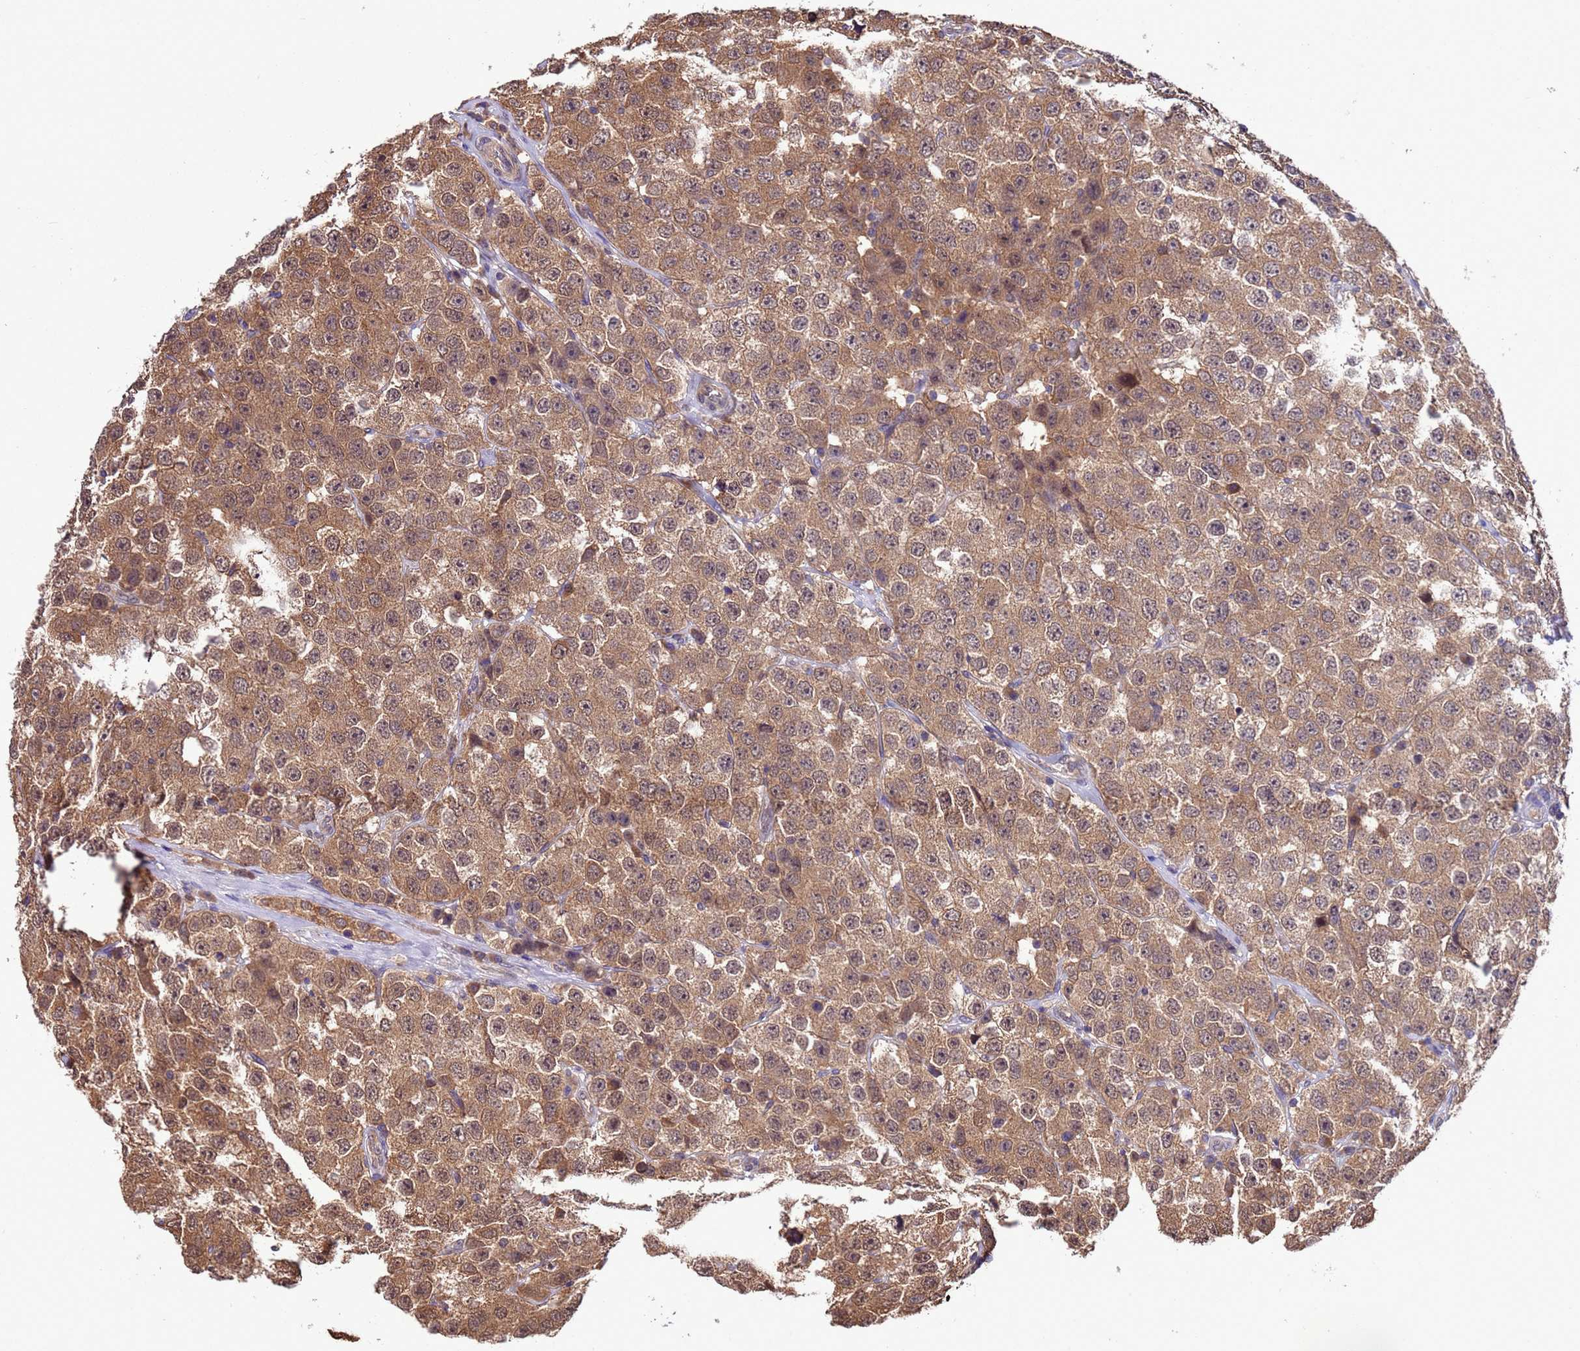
{"staining": {"intensity": "moderate", "quantity": ">75%", "location": "cytoplasmic/membranous,nuclear"}, "tissue": "testis cancer", "cell_type": "Tumor cells", "image_type": "cancer", "snomed": [{"axis": "morphology", "description": "Seminoma, NOS"}, {"axis": "topography", "description": "Testis"}], "caption": "Immunohistochemical staining of human seminoma (testis) shows moderate cytoplasmic/membranous and nuclear protein positivity in approximately >75% of tumor cells.", "gene": "ZFP69B", "patient": {"sex": "male", "age": 28}}